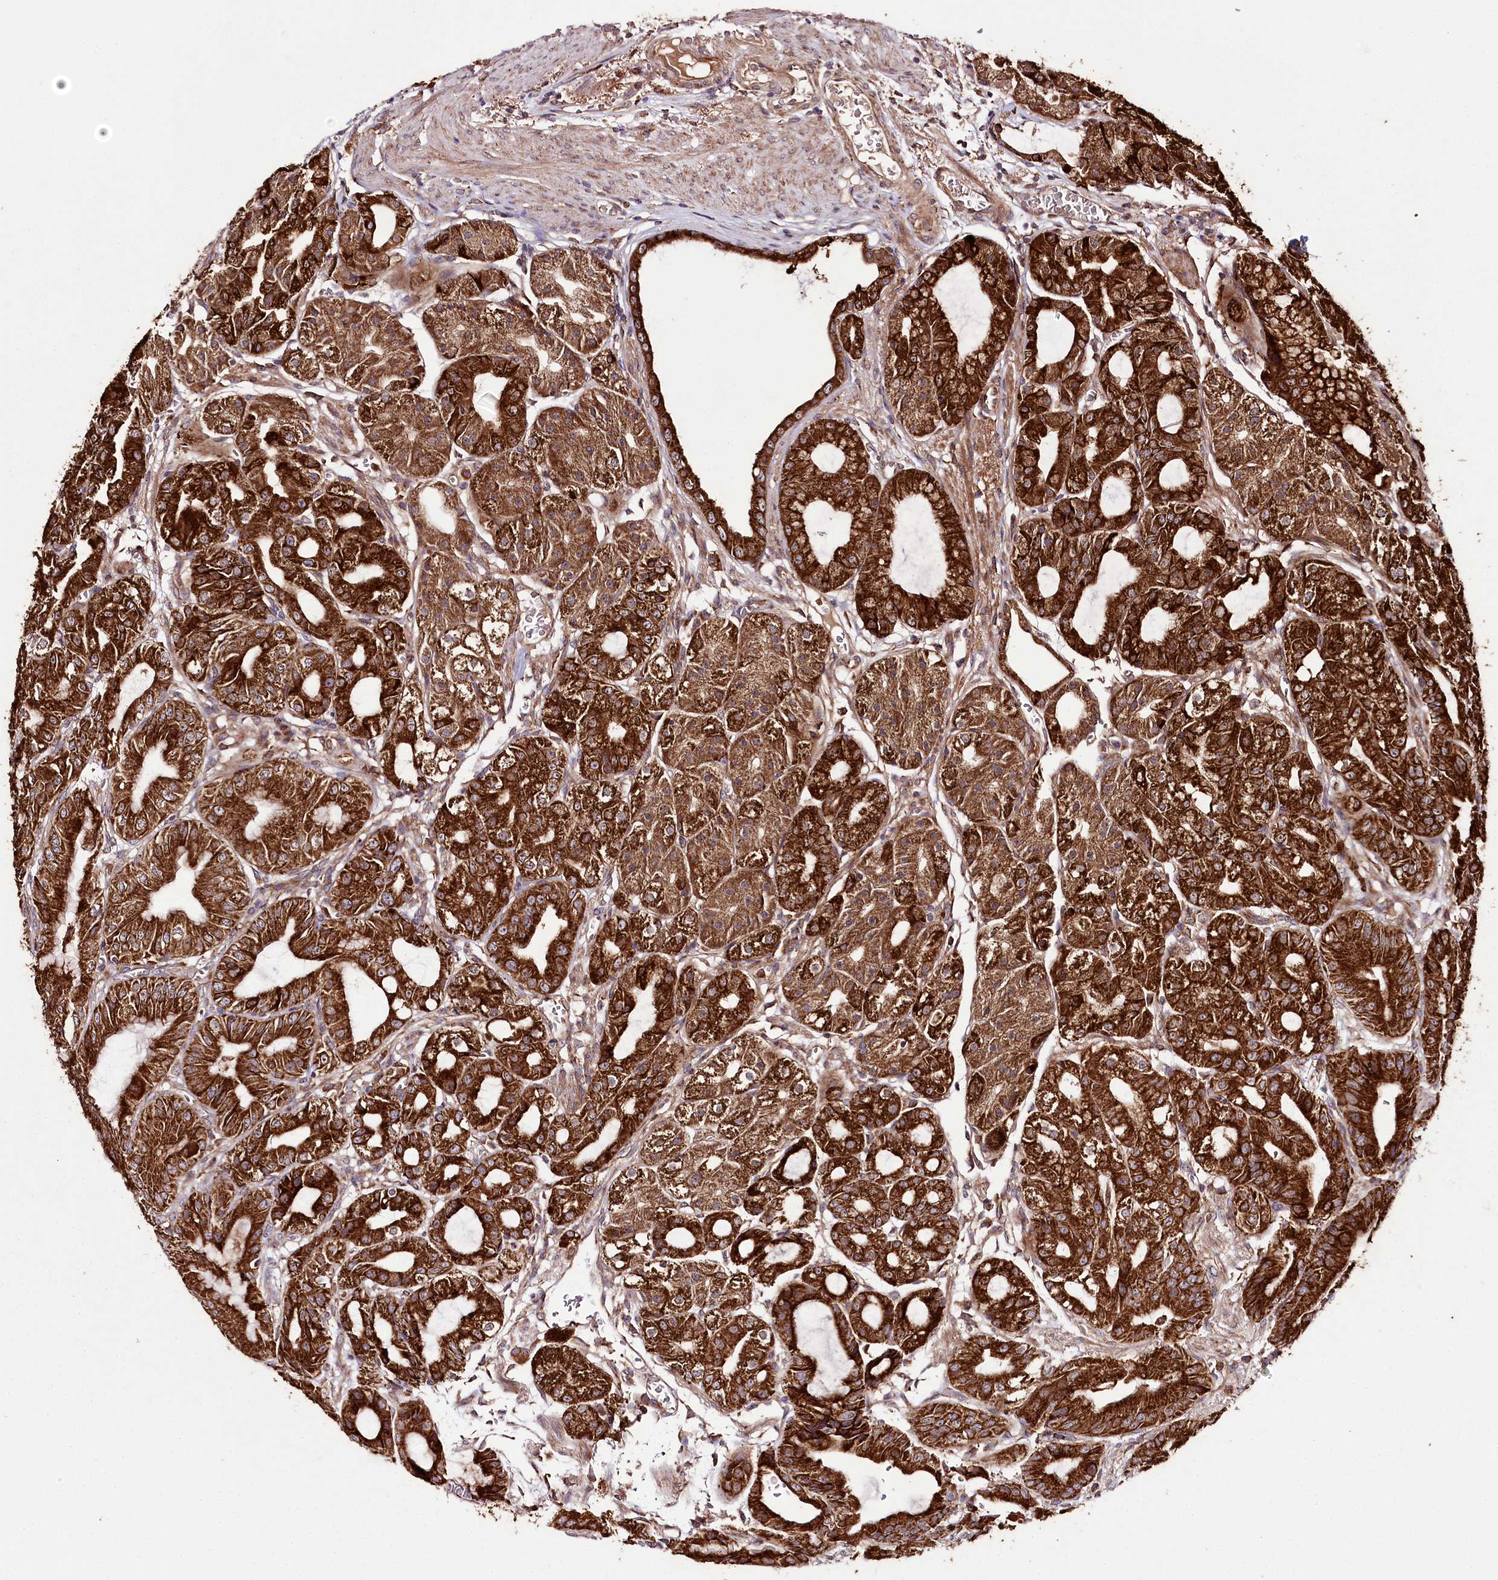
{"staining": {"intensity": "strong", "quantity": ">75%", "location": "cytoplasmic/membranous"}, "tissue": "stomach", "cell_type": "Glandular cells", "image_type": "normal", "snomed": [{"axis": "morphology", "description": "Normal tissue, NOS"}, {"axis": "topography", "description": "Stomach, upper"}, {"axis": "topography", "description": "Stomach, lower"}], "caption": "Protein staining of normal stomach displays strong cytoplasmic/membranous staining in approximately >75% of glandular cells. The staining was performed using DAB (3,3'-diaminobenzidine) to visualize the protein expression in brown, while the nuclei were stained in blue with hematoxylin (Magnification: 20x).", "gene": "RAB7A", "patient": {"sex": "male", "age": 71}}